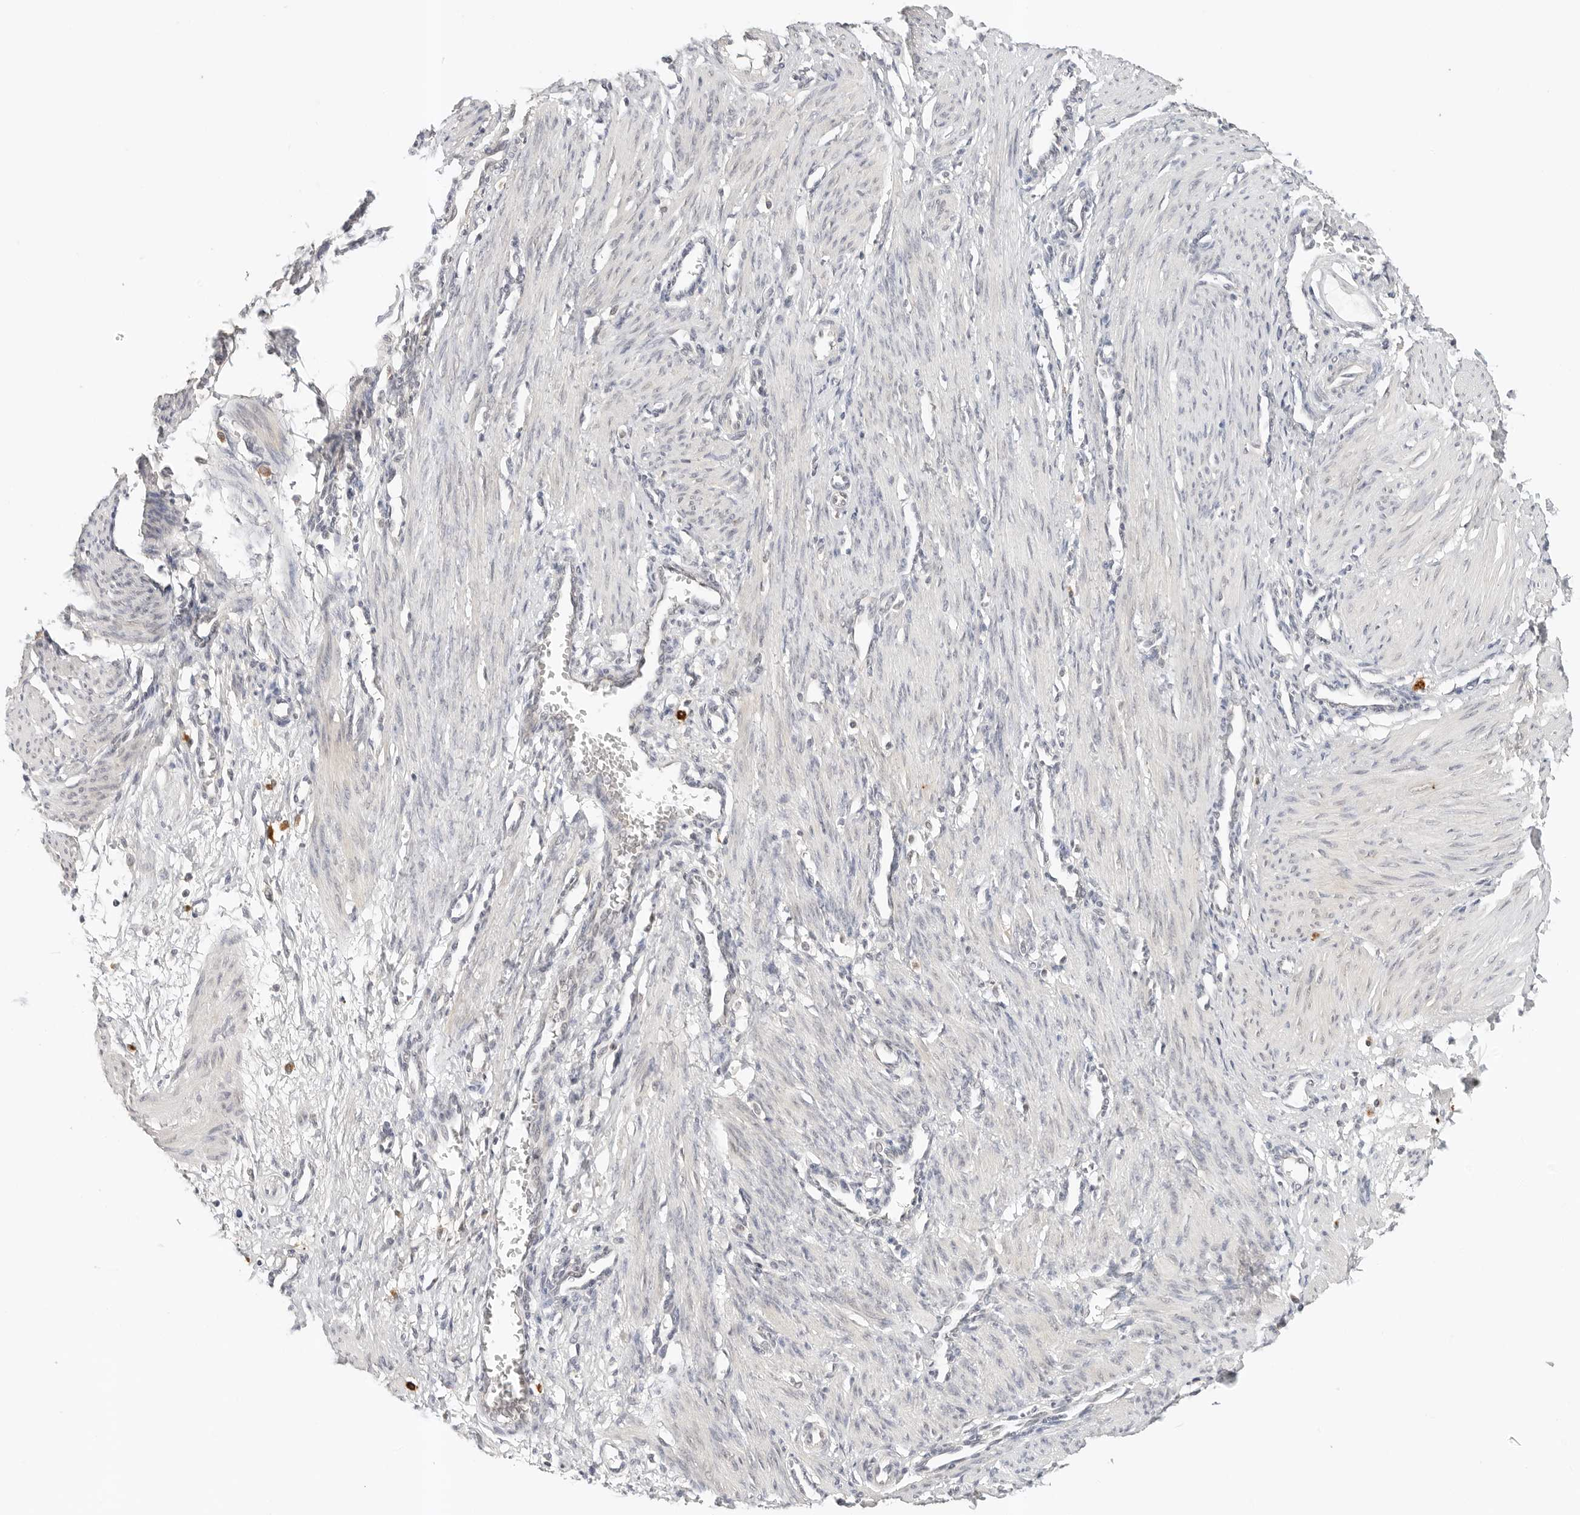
{"staining": {"intensity": "negative", "quantity": "none", "location": "none"}, "tissue": "smooth muscle", "cell_type": "Smooth muscle cells", "image_type": "normal", "snomed": [{"axis": "morphology", "description": "Normal tissue, NOS"}, {"axis": "topography", "description": "Endometrium"}], "caption": "A high-resolution image shows IHC staining of normal smooth muscle, which reveals no significant staining in smooth muscle cells. (Brightfield microscopy of DAB (3,3'-diaminobenzidine) immunohistochemistry at high magnification).", "gene": "IL24", "patient": {"sex": "female", "age": 33}}